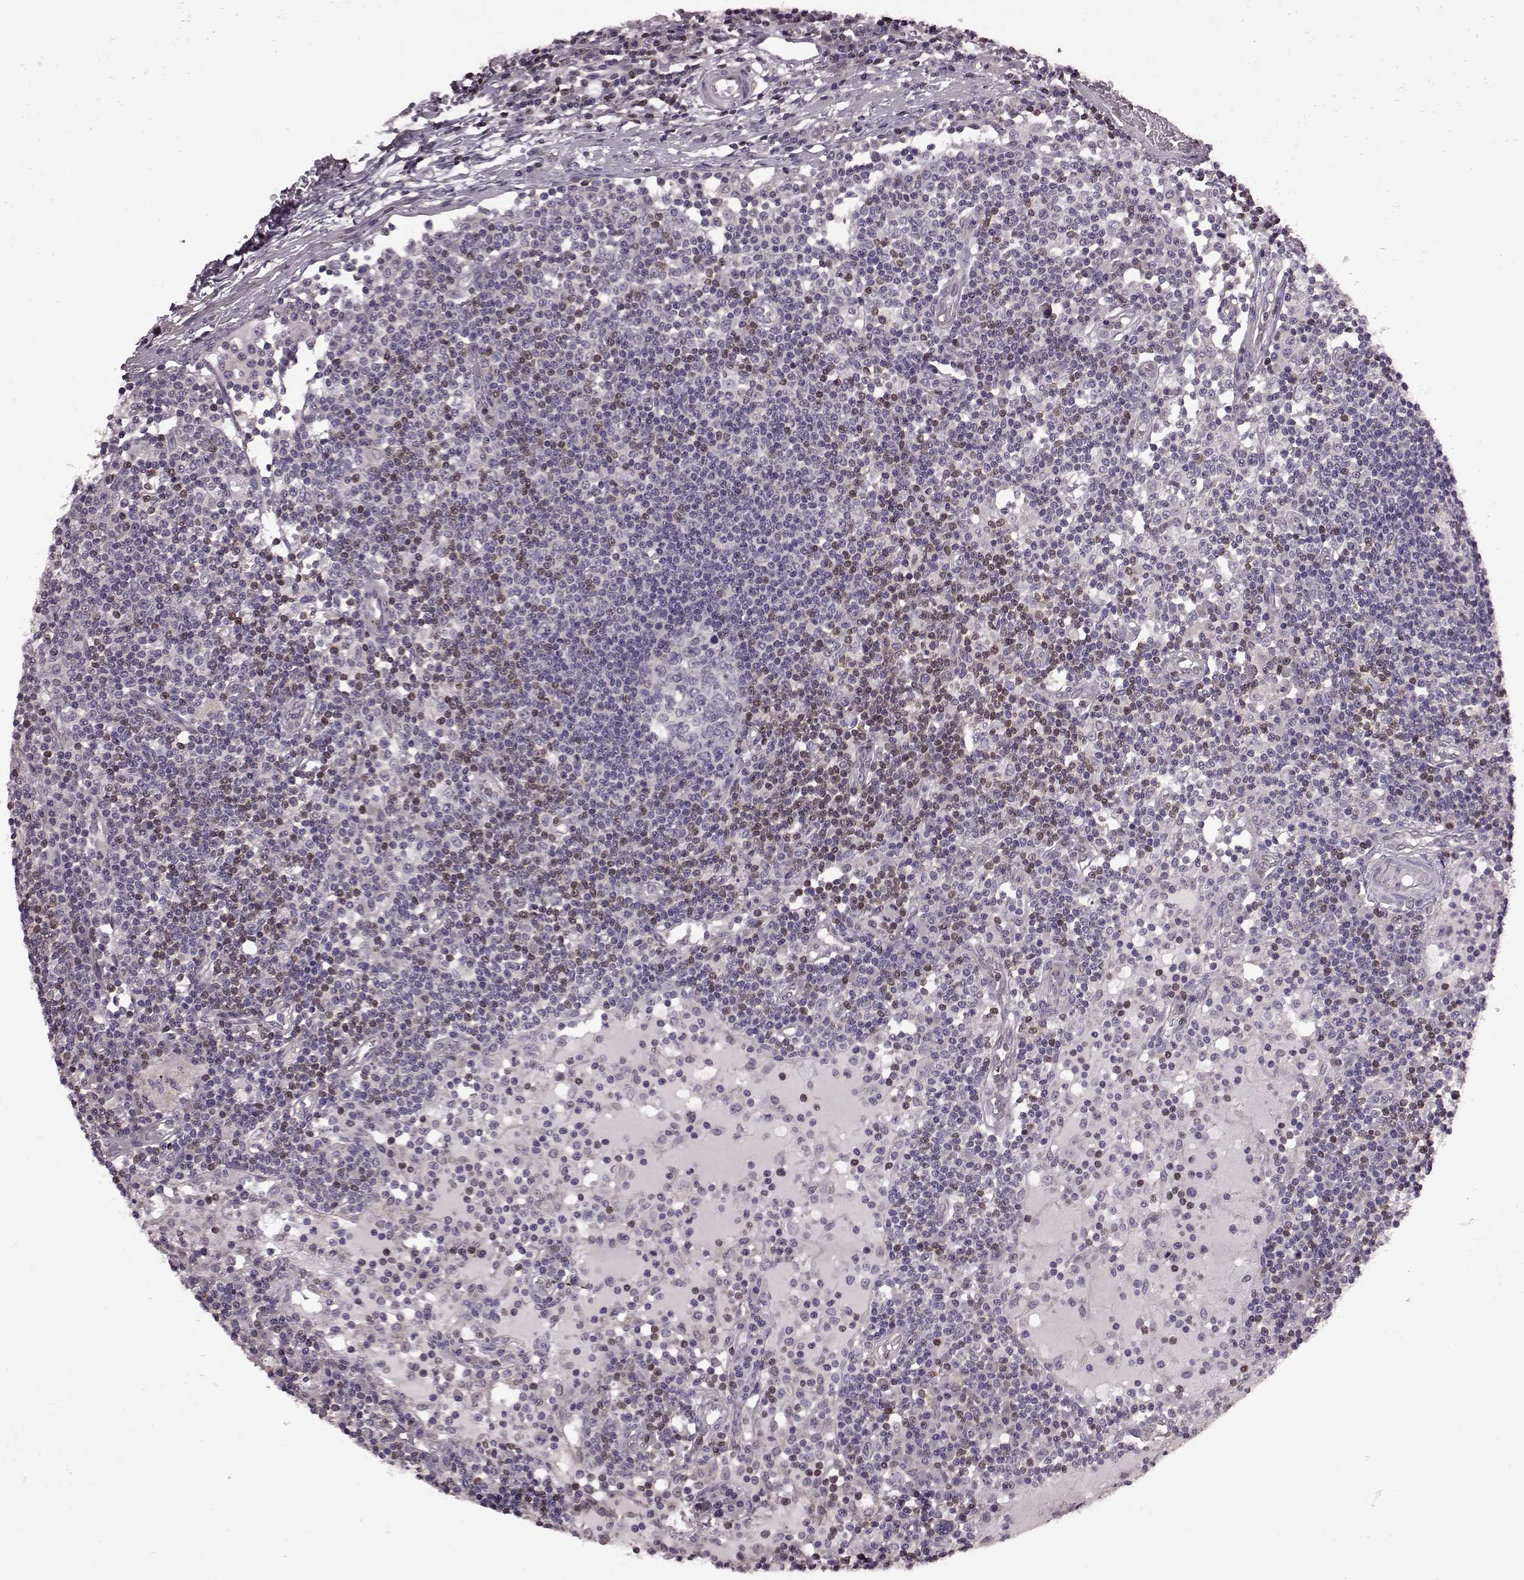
{"staining": {"intensity": "negative", "quantity": "none", "location": "none"}, "tissue": "lymph node", "cell_type": "Germinal center cells", "image_type": "normal", "snomed": [{"axis": "morphology", "description": "Normal tissue, NOS"}, {"axis": "topography", "description": "Lymph node"}], "caption": "Immunohistochemistry of unremarkable human lymph node reveals no expression in germinal center cells.", "gene": "CDC42SE1", "patient": {"sex": "female", "age": 72}}